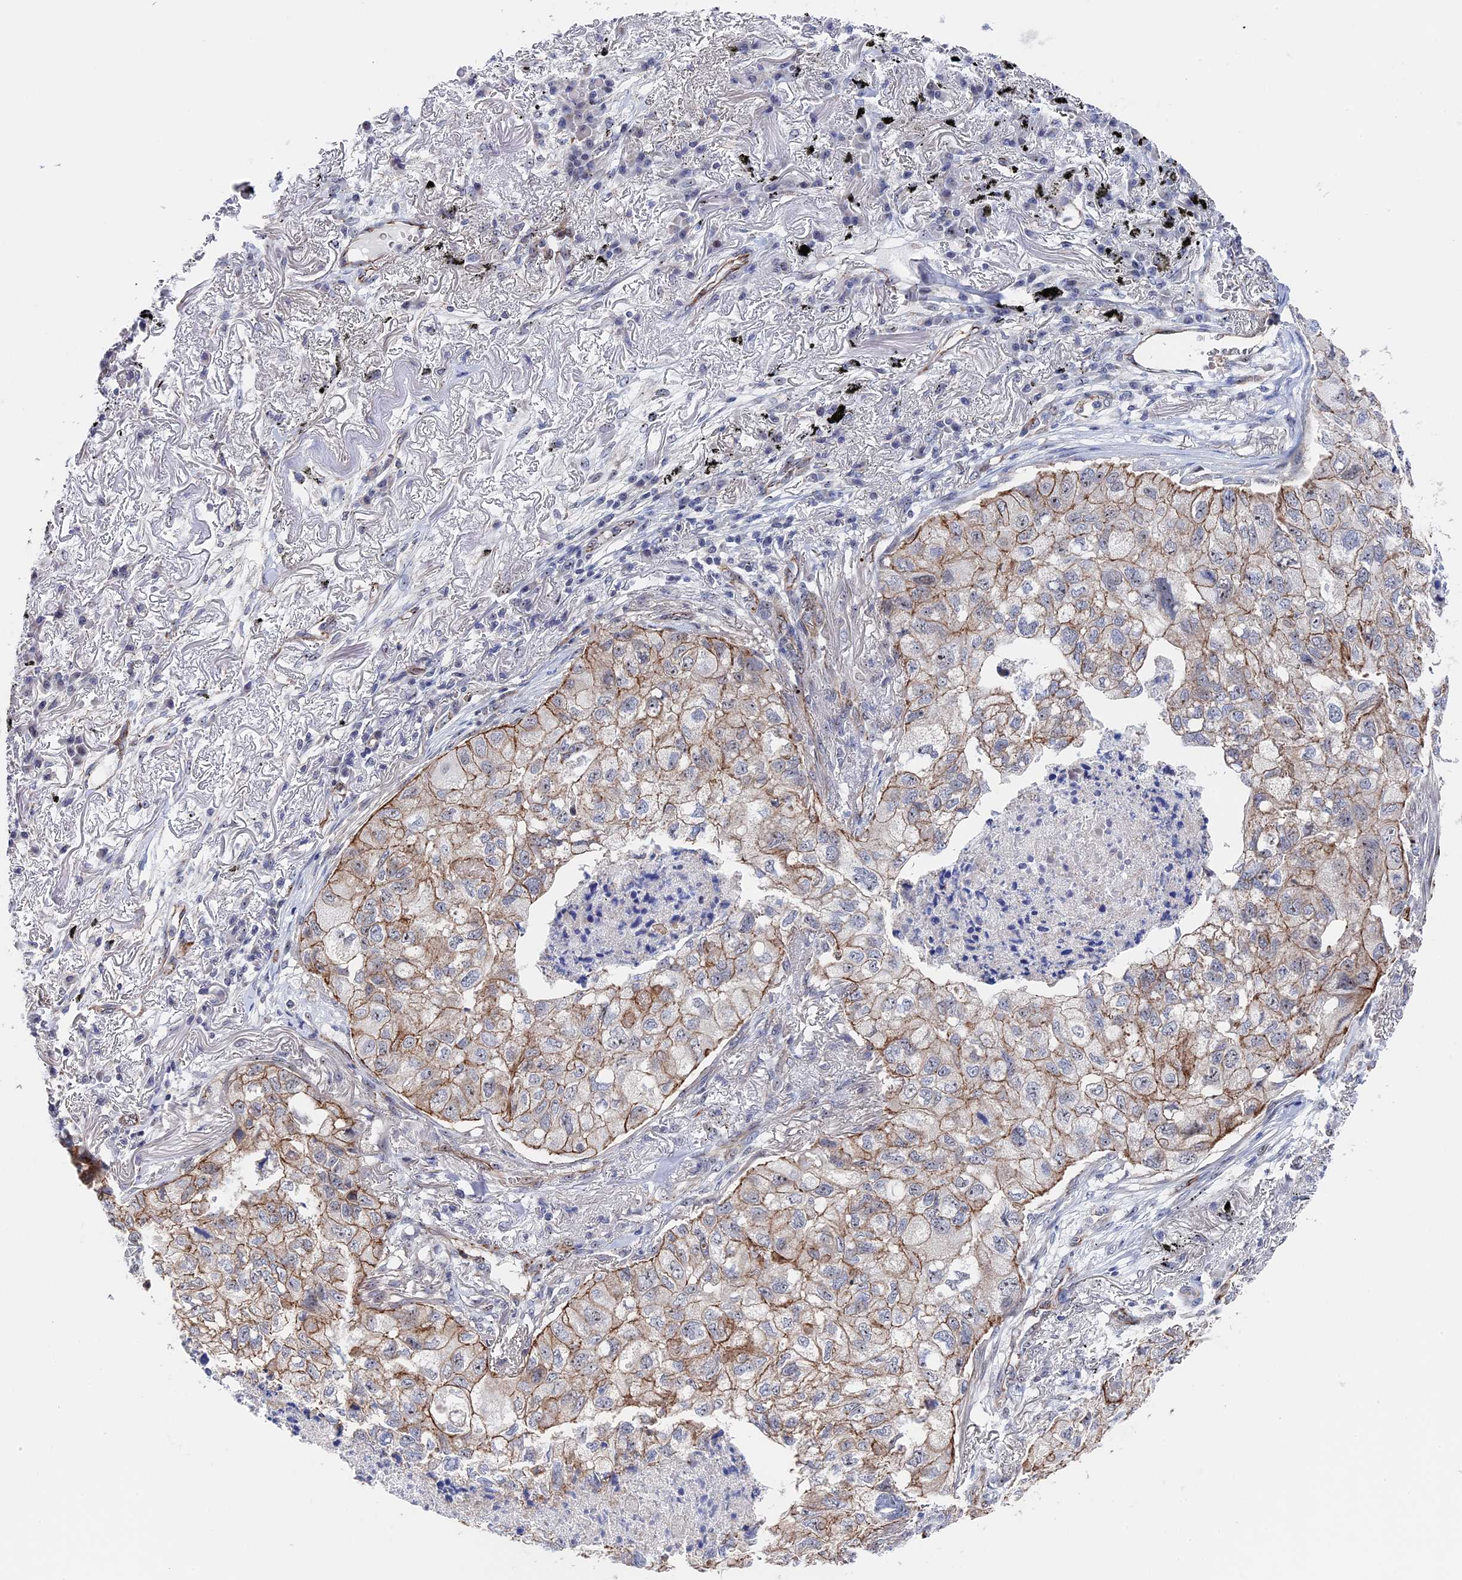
{"staining": {"intensity": "weak", "quantity": ">75%", "location": "cytoplasmic/membranous"}, "tissue": "lung cancer", "cell_type": "Tumor cells", "image_type": "cancer", "snomed": [{"axis": "morphology", "description": "Adenocarcinoma, NOS"}, {"axis": "topography", "description": "Lung"}], "caption": "There is low levels of weak cytoplasmic/membranous positivity in tumor cells of lung cancer (adenocarcinoma), as demonstrated by immunohistochemical staining (brown color).", "gene": "EXOSC9", "patient": {"sex": "male", "age": 65}}